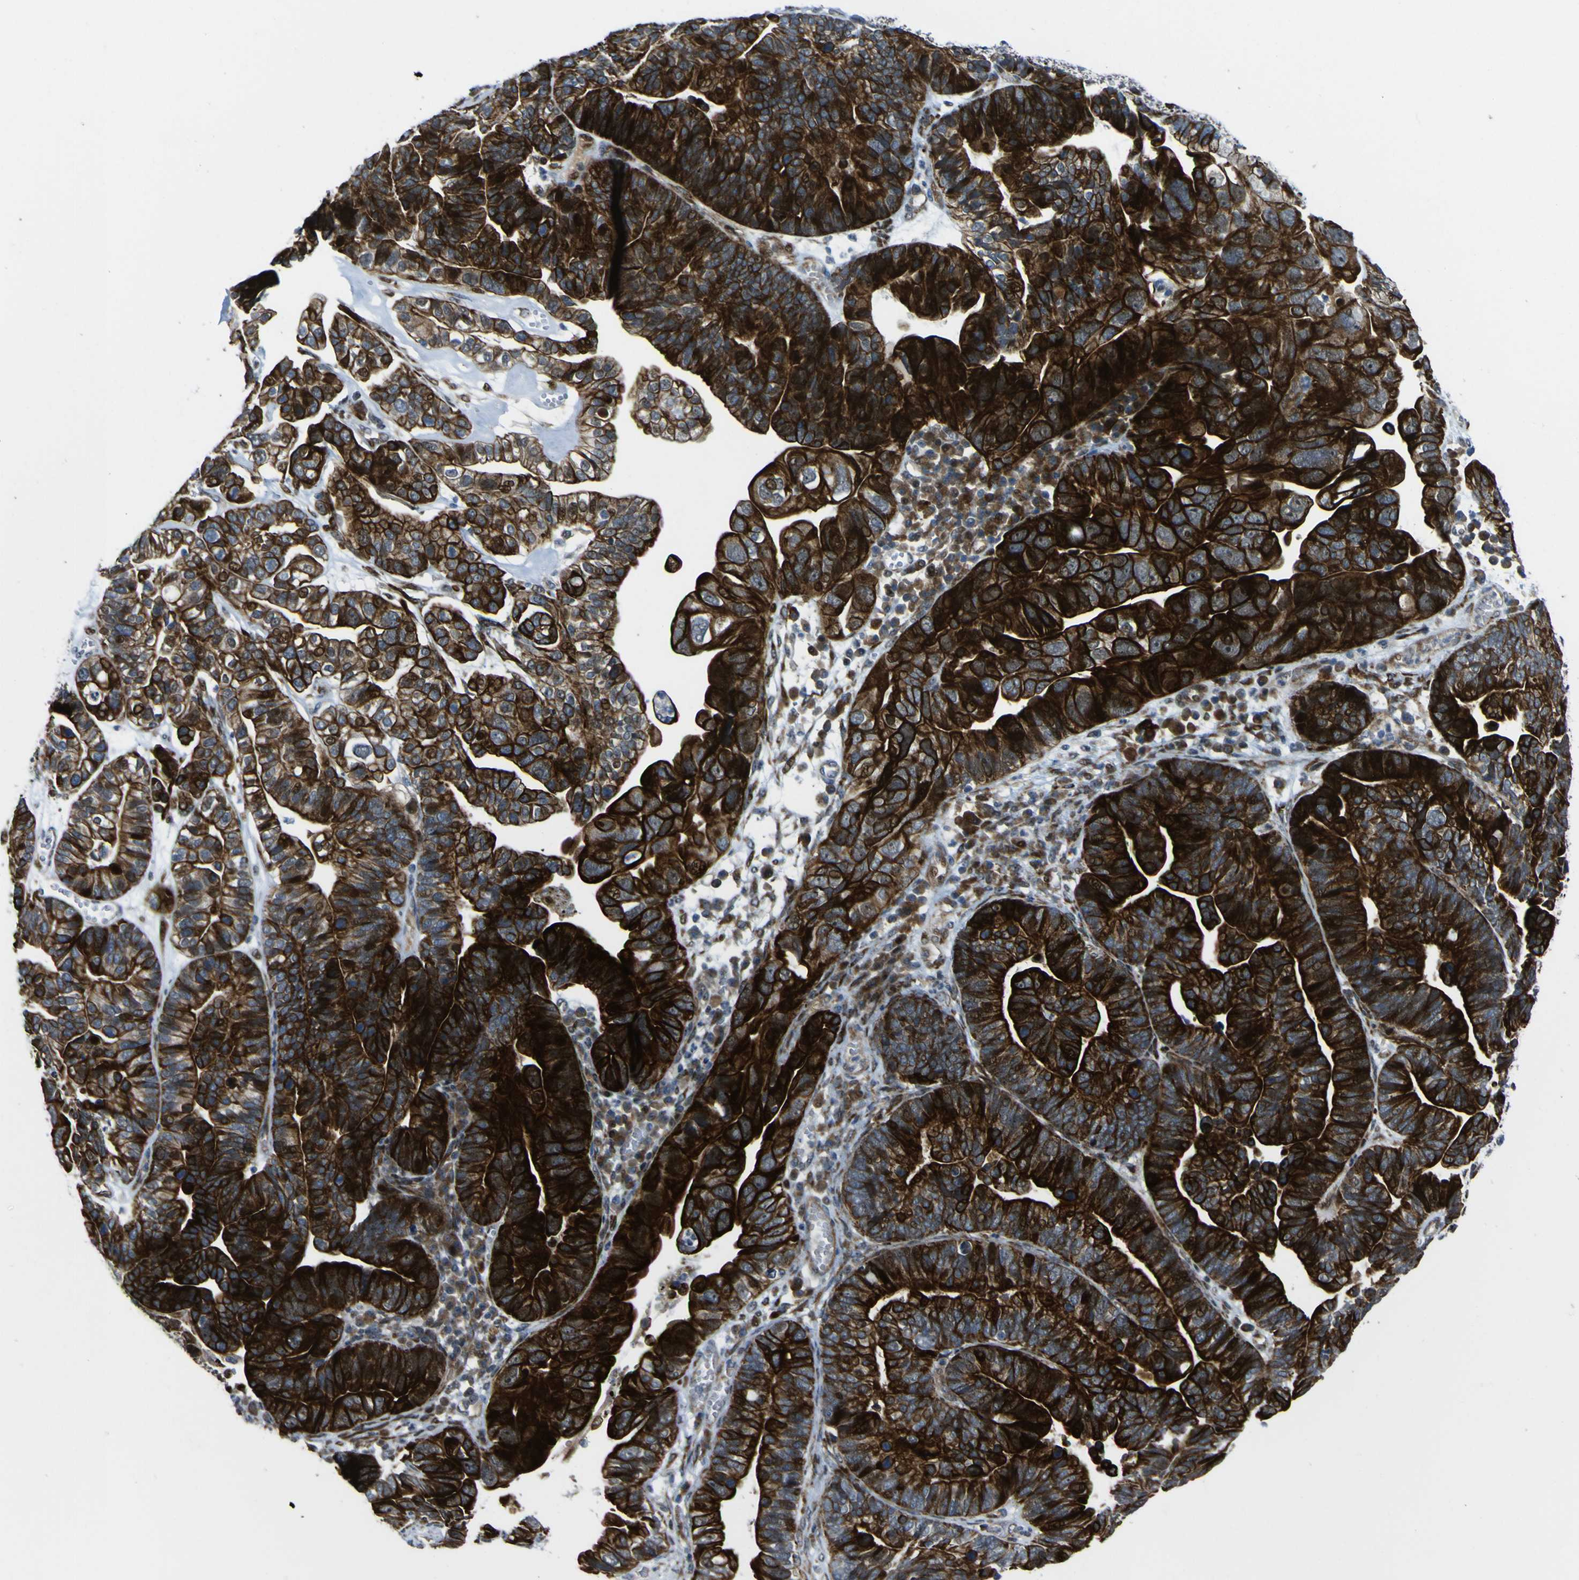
{"staining": {"intensity": "strong", "quantity": ">75%", "location": "cytoplasmic/membranous"}, "tissue": "ovarian cancer", "cell_type": "Tumor cells", "image_type": "cancer", "snomed": [{"axis": "morphology", "description": "Cystadenocarcinoma, serous, NOS"}, {"axis": "topography", "description": "Ovary"}], "caption": "Brown immunohistochemical staining in ovarian serous cystadenocarcinoma displays strong cytoplasmic/membranous expression in about >75% of tumor cells.", "gene": "LBHD1", "patient": {"sex": "female", "age": 56}}